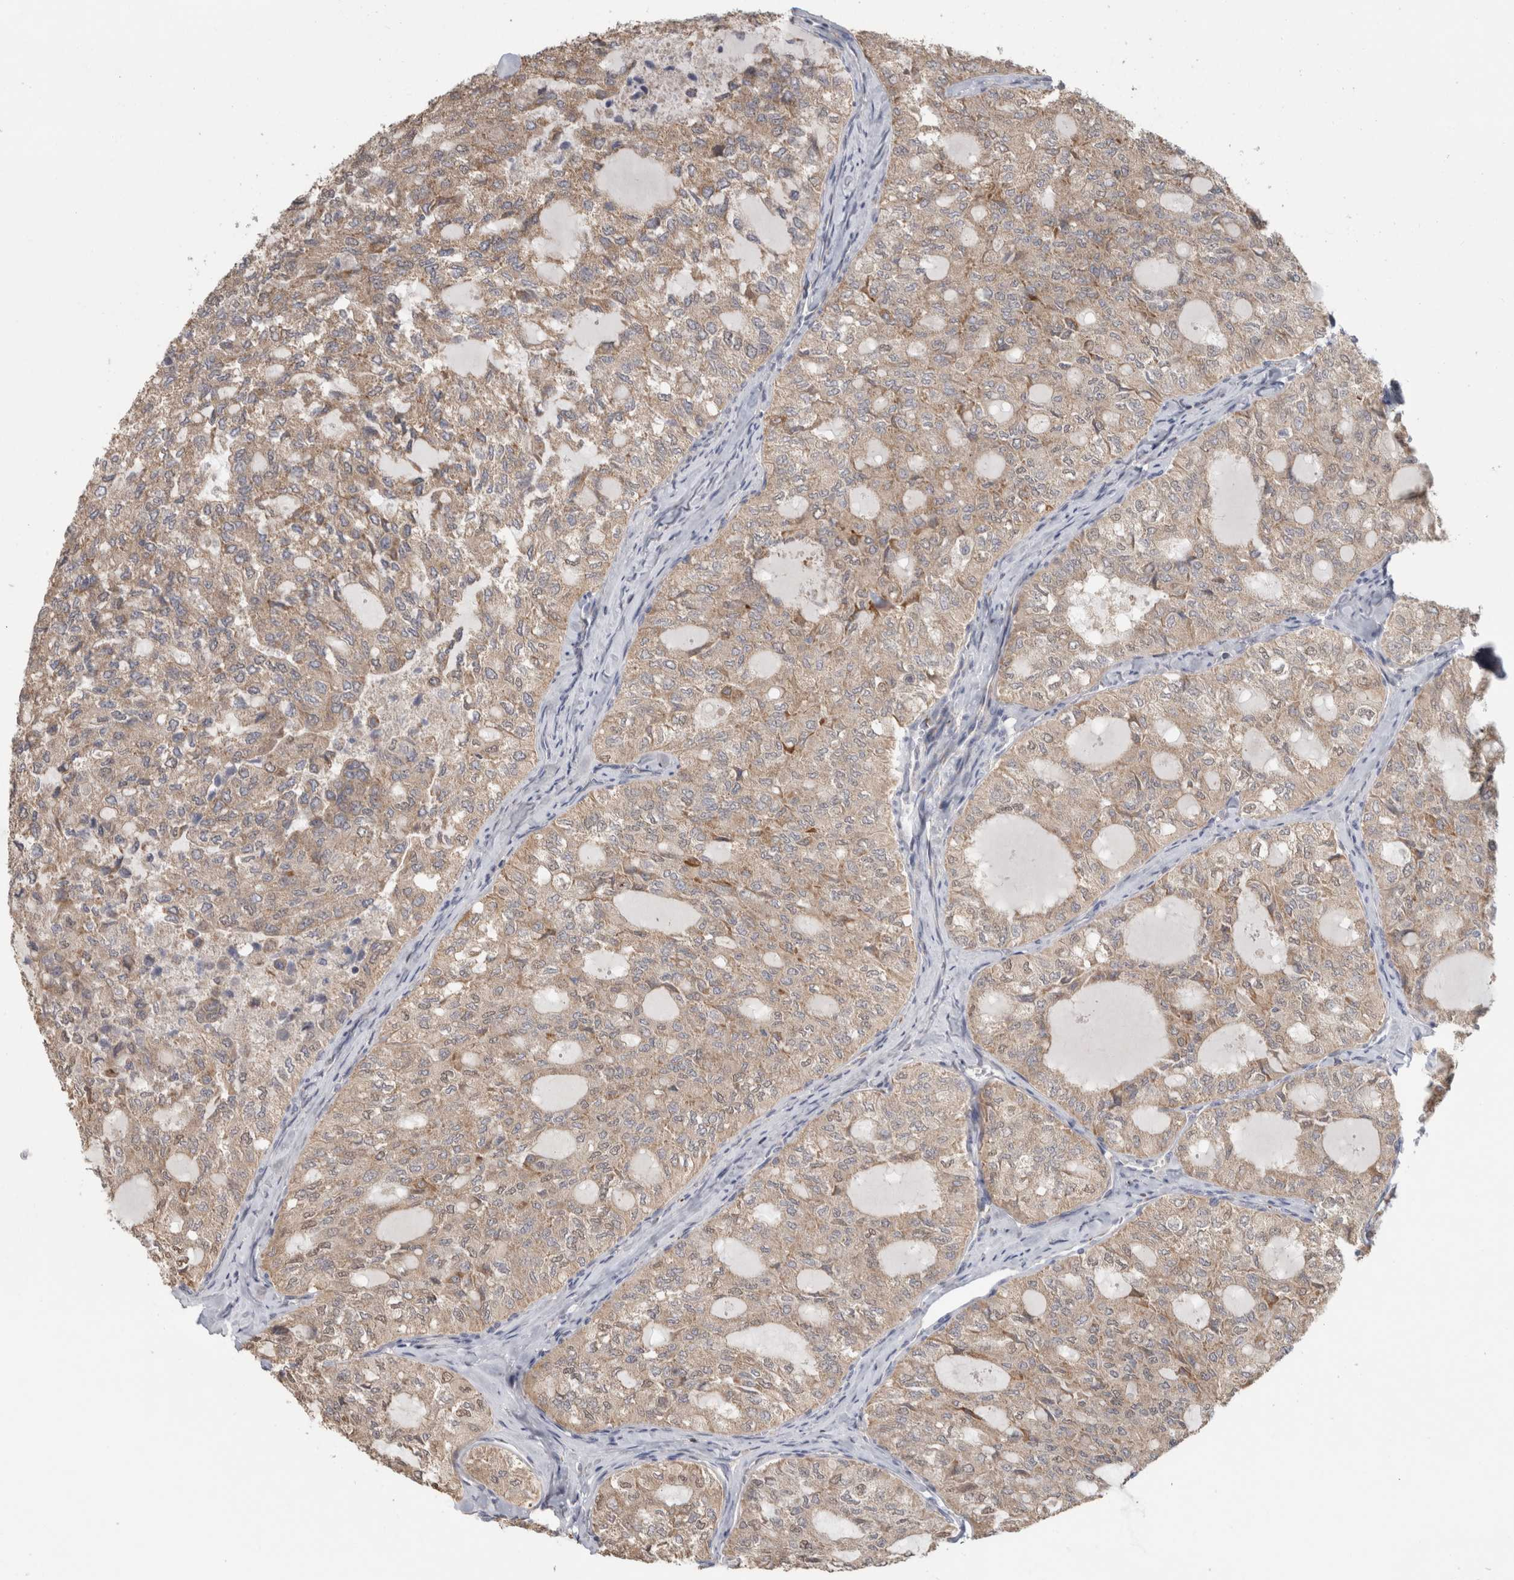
{"staining": {"intensity": "weak", "quantity": ">75%", "location": "cytoplasmic/membranous"}, "tissue": "thyroid cancer", "cell_type": "Tumor cells", "image_type": "cancer", "snomed": [{"axis": "morphology", "description": "Follicular adenoma carcinoma, NOS"}, {"axis": "topography", "description": "Thyroid gland"}], "caption": "Thyroid cancer tissue exhibits weak cytoplasmic/membranous expression in about >75% of tumor cells", "gene": "RAB18", "patient": {"sex": "male", "age": 75}}